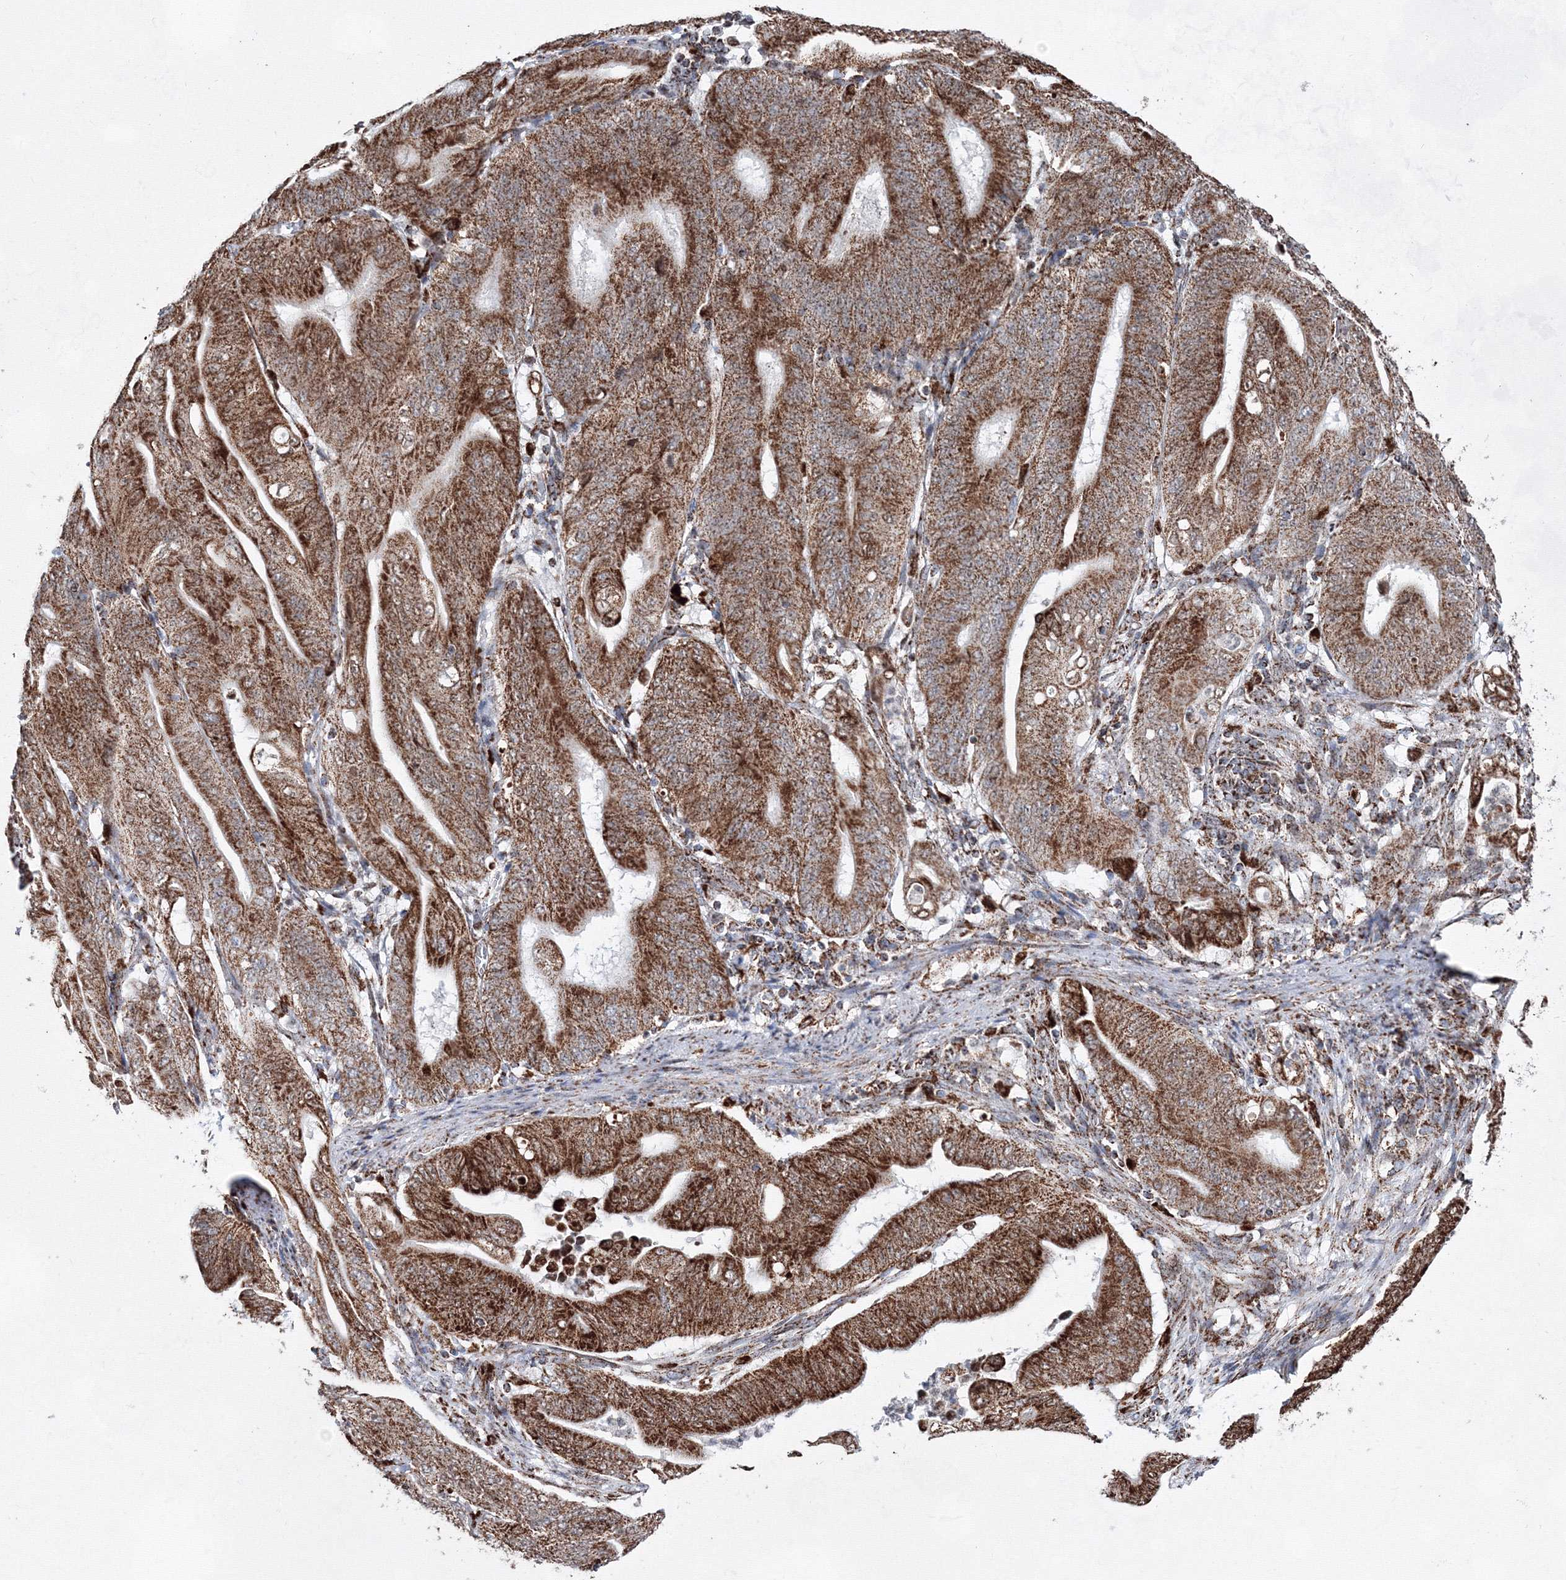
{"staining": {"intensity": "moderate", "quantity": ">75%", "location": "cytoplasmic/membranous"}, "tissue": "stomach cancer", "cell_type": "Tumor cells", "image_type": "cancer", "snomed": [{"axis": "morphology", "description": "Adenocarcinoma, NOS"}, {"axis": "topography", "description": "Stomach"}], "caption": "Immunohistochemical staining of adenocarcinoma (stomach) shows moderate cytoplasmic/membranous protein staining in approximately >75% of tumor cells.", "gene": "HADHB", "patient": {"sex": "female", "age": 73}}